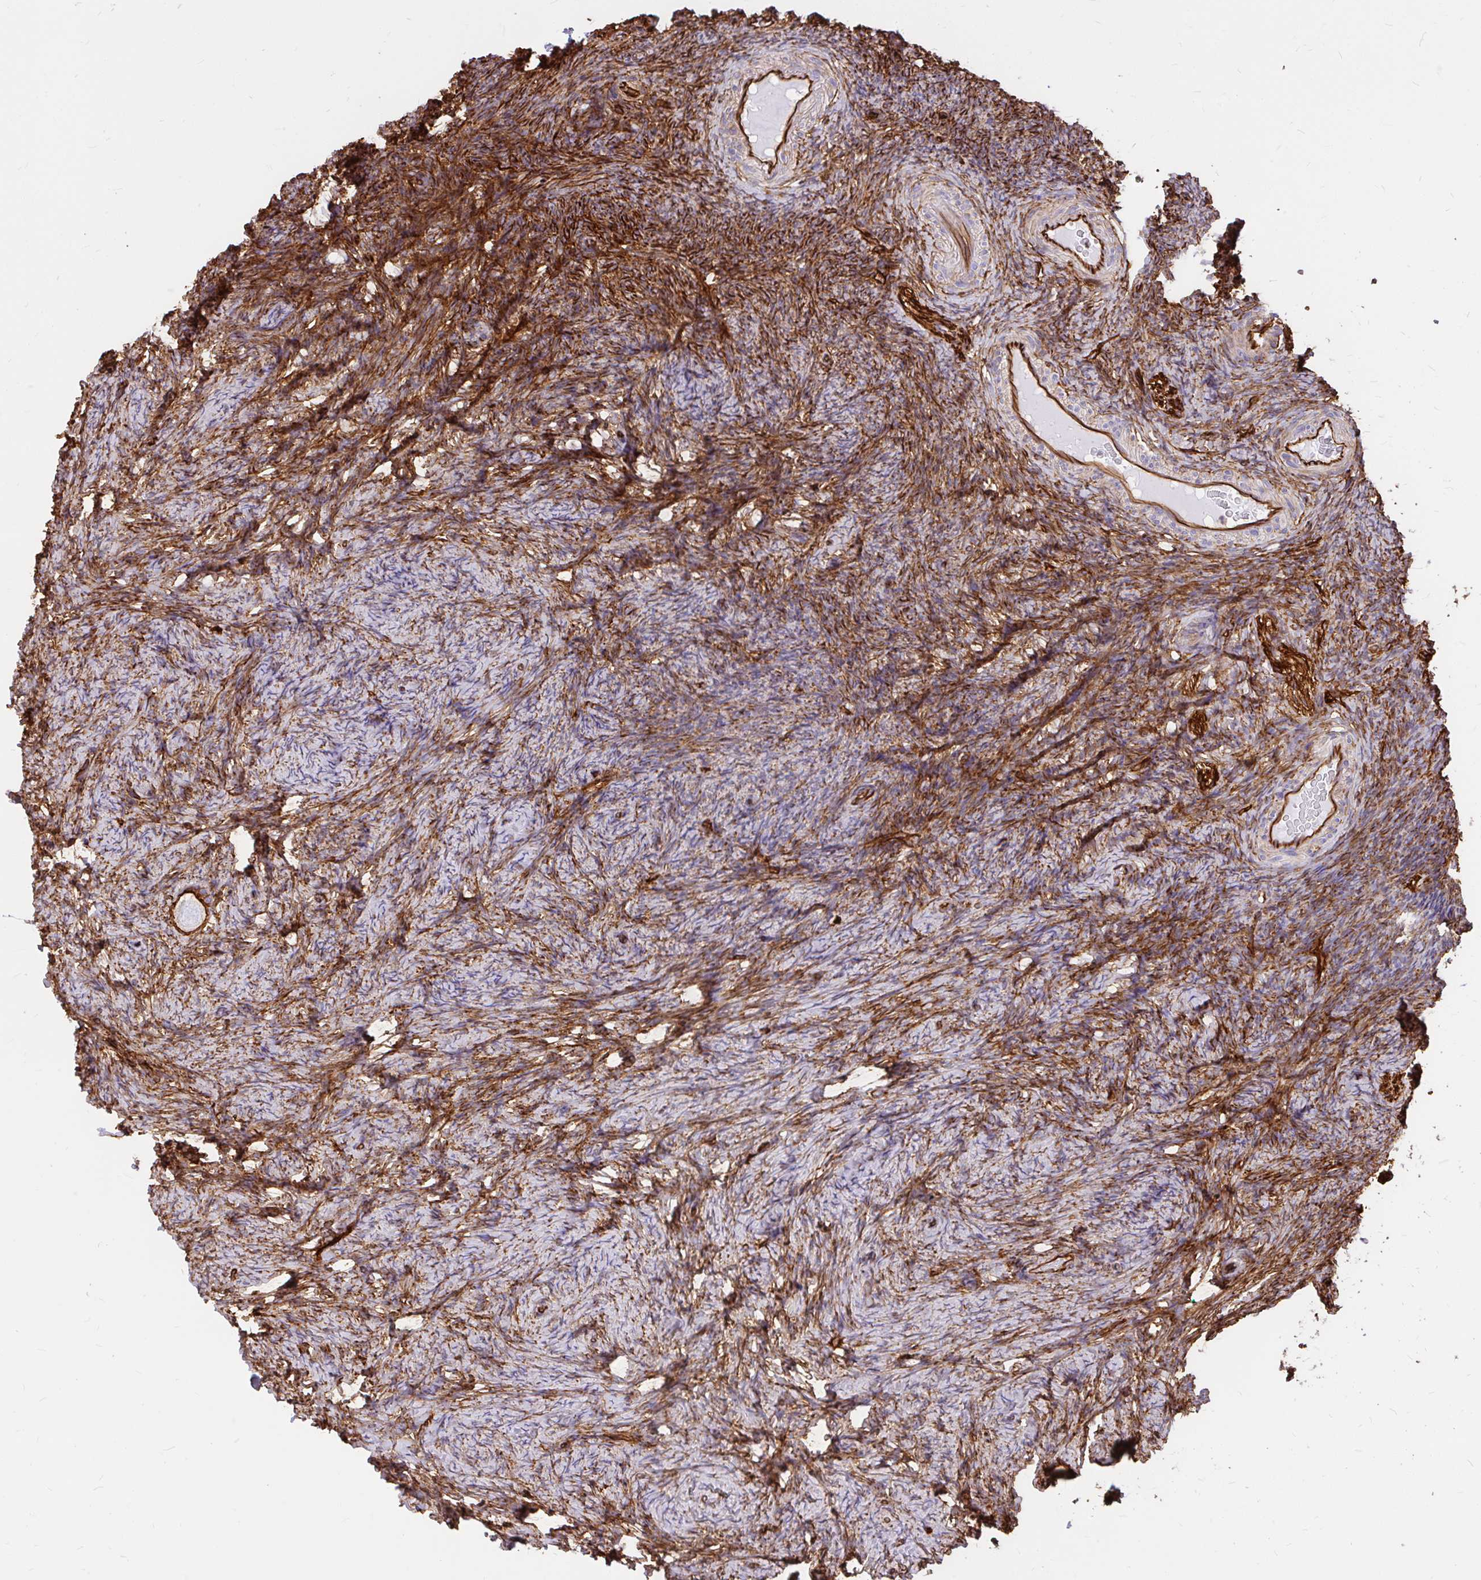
{"staining": {"intensity": "strong", "quantity": "25%-75%", "location": "cytoplasmic/membranous"}, "tissue": "ovary", "cell_type": "Follicle cells", "image_type": "normal", "snomed": [{"axis": "morphology", "description": "Normal tissue, NOS"}, {"axis": "topography", "description": "Ovary"}], "caption": "The histopathology image shows staining of normal ovary, revealing strong cytoplasmic/membranous protein staining (brown color) within follicle cells.", "gene": "MAP1LC3B2", "patient": {"sex": "female", "age": 34}}